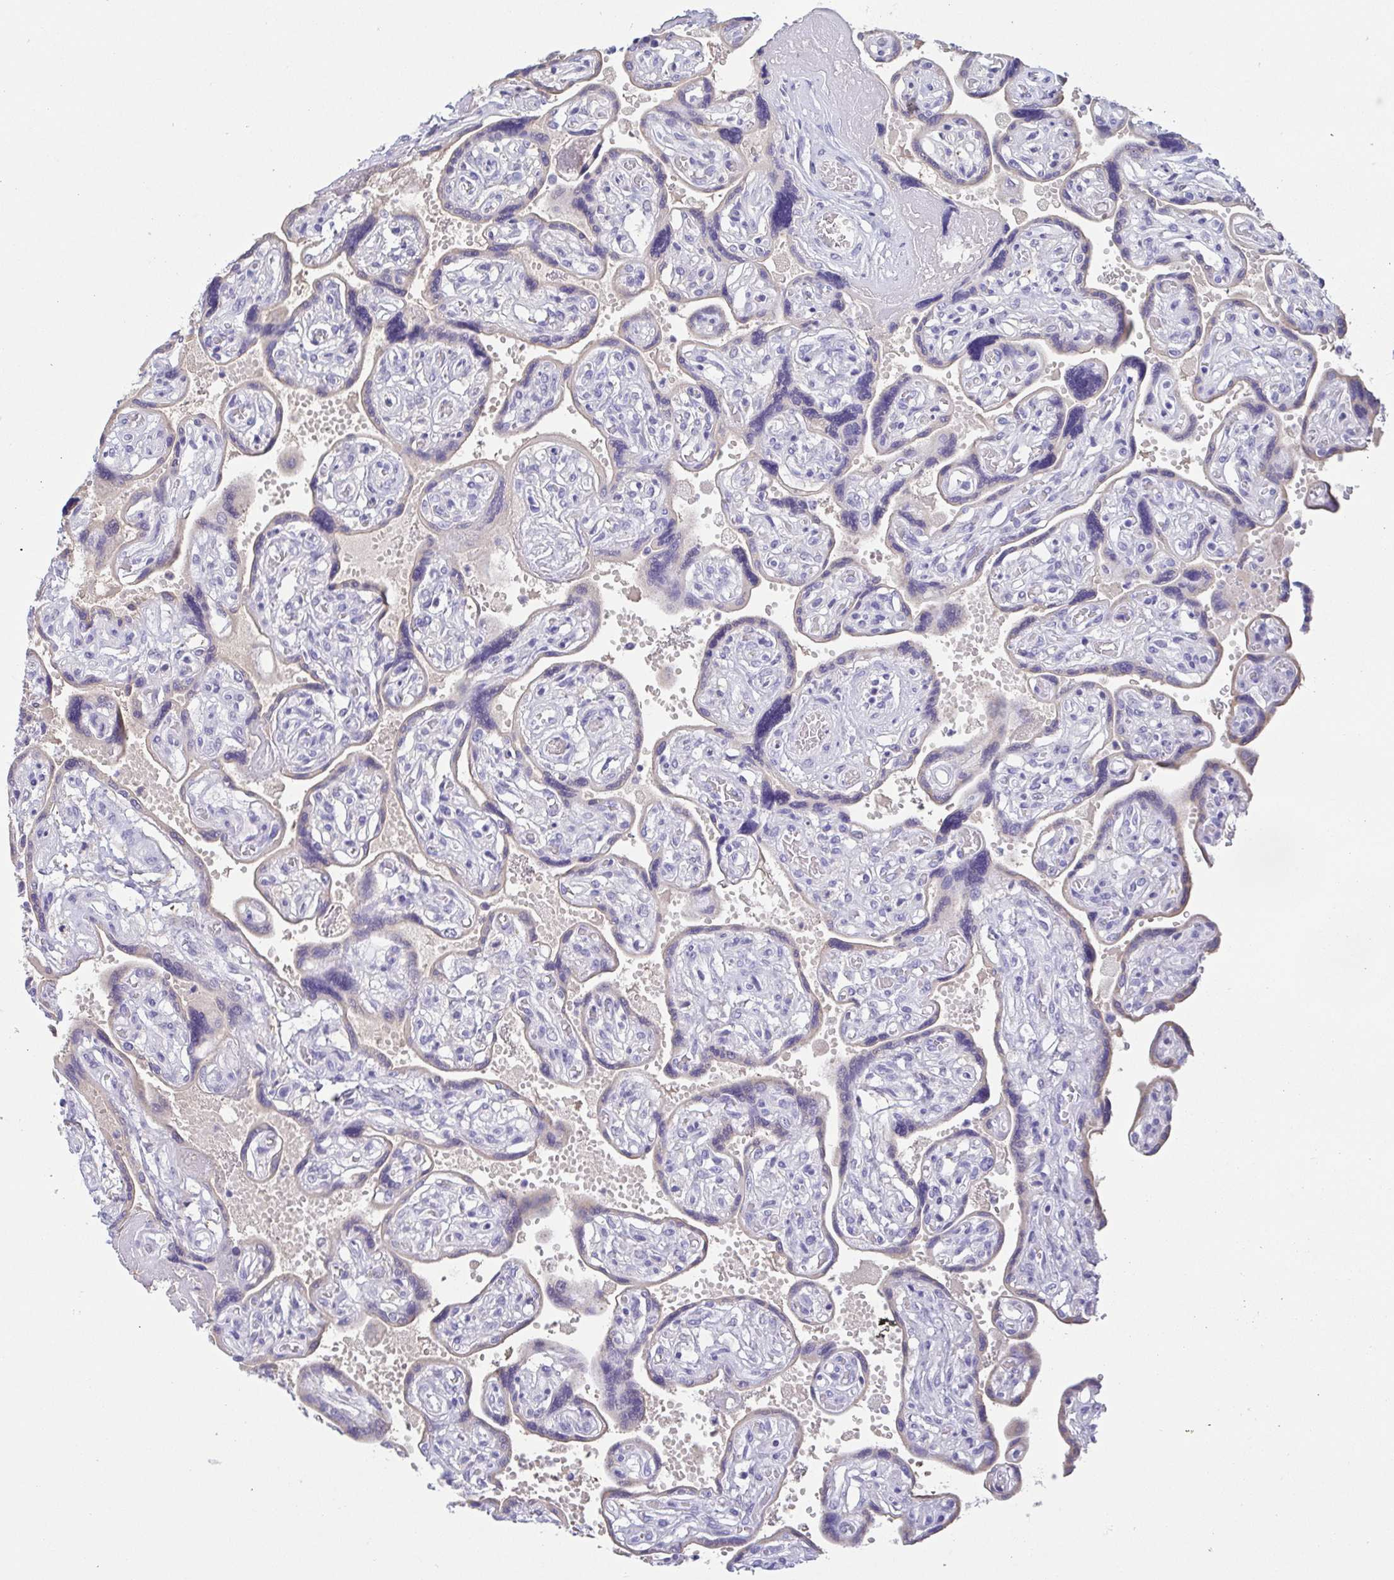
{"staining": {"intensity": "negative", "quantity": "none", "location": "none"}, "tissue": "placenta", "cell_type": "Decidual cells", "image_type": "normal", "snomed": [{"axis": "morphology", "description": "Normal tissue, NOS"}, {"axis": "topography", "description": "Placenta"}], "caption": "Protein analysis of normal placenta displays no significant positivity in decidual cells.", "gene": "TREH", "patient": {"sex": "female", "age": 32}}